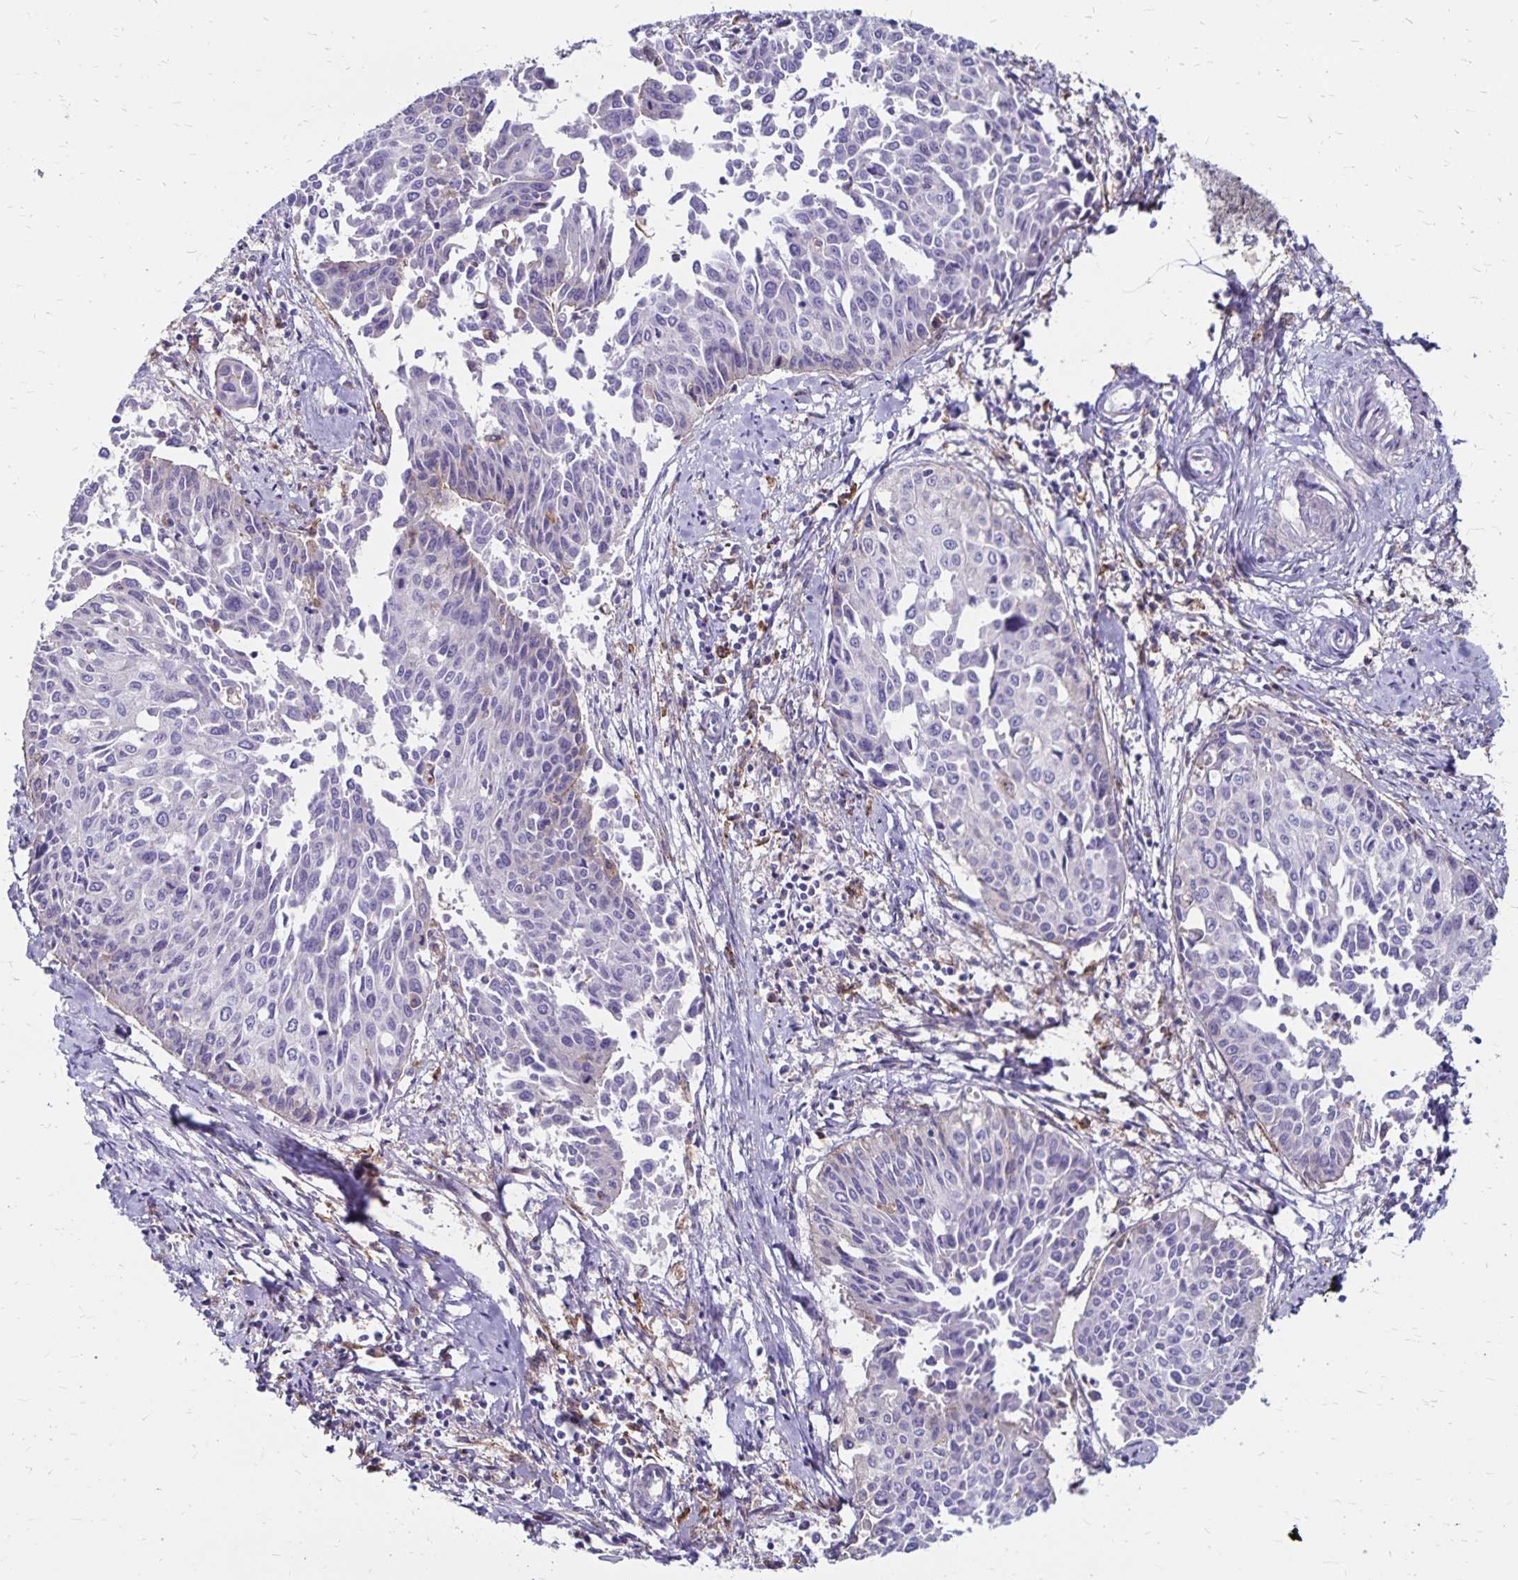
{"staining": {"intensity": "negative", "quantity": "none", "location": "none"}, "tissue": "cervical cancer", "cell_type": "Tumor cells", "image_type": "cancer", "snomed": [{"axis": "morphology", "description": "Squamous cell carcinoma, NOS"}, {"axis": "topography", "description": "Cervix"}], "caption": "This is an immunohistochemistry histopathology image of human cervical cancer. There is no expression in tumor cells.", "gene": "TNS3", "patient": {"sex": "female", "age": 50}}